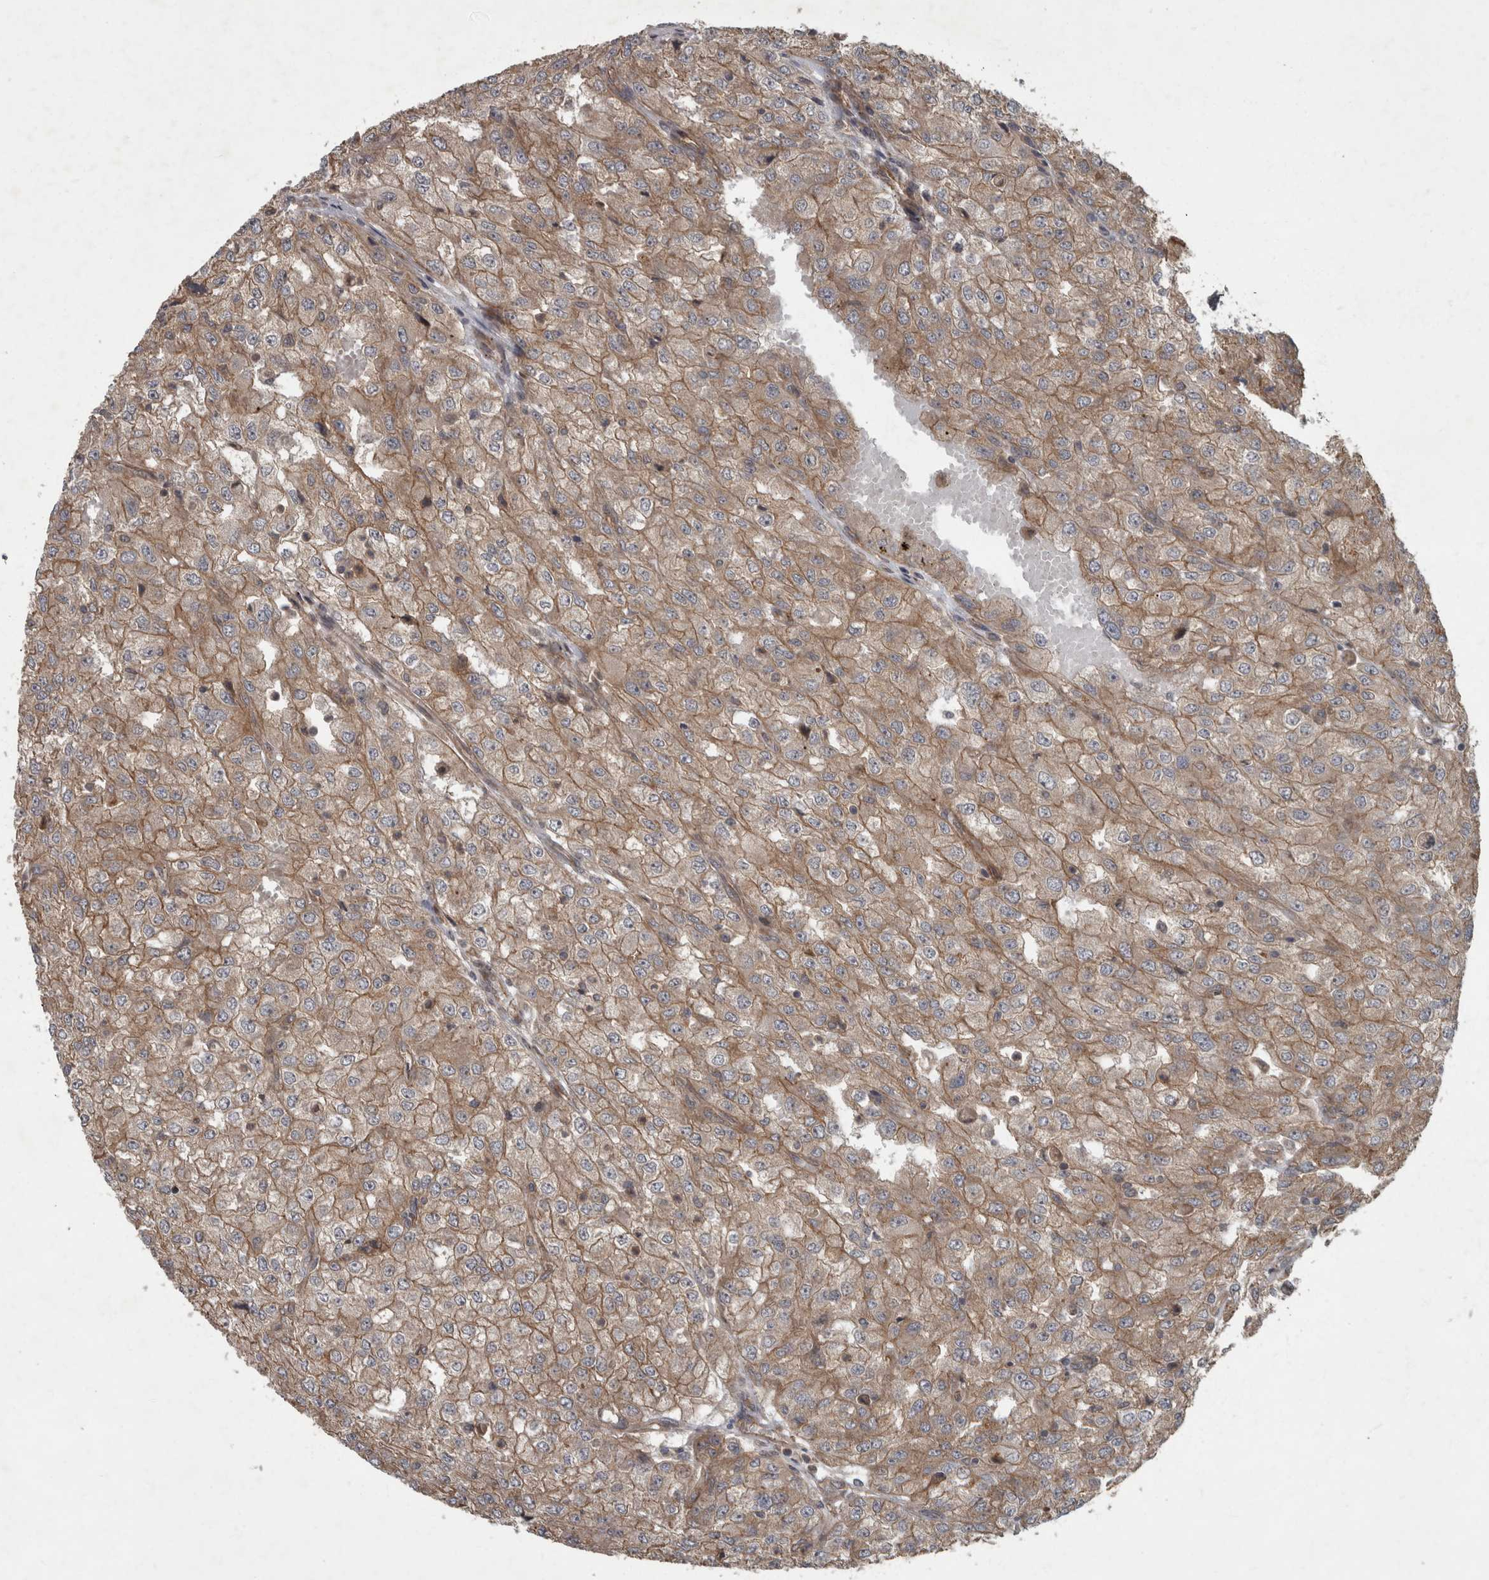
{"staining": {"intensity": "weak", "quantity": ">75%", "location": "cytoplasmic/membranous"}, "tissue": "renal cancer", "cell_type": "Tumor cells", "image_type": "cancer", "snomed": [{"axis": "morphology", "description": "Adenocarcinoma, NOS"}, {"axis": "topography", "description": "Kidney"}], "caption": "Renal adenocarcinoma tissue reveals weak cytoplasmic/membranous expression in about >75% of tumor cells, visualized by immunohistochemistry. (Stains: DAB in brown, nuclei in blue, Microscopy: brightfield microscopy at high magnification).", "gene": "VEGFD", "patient": {"sex": "female", "age": 54}}